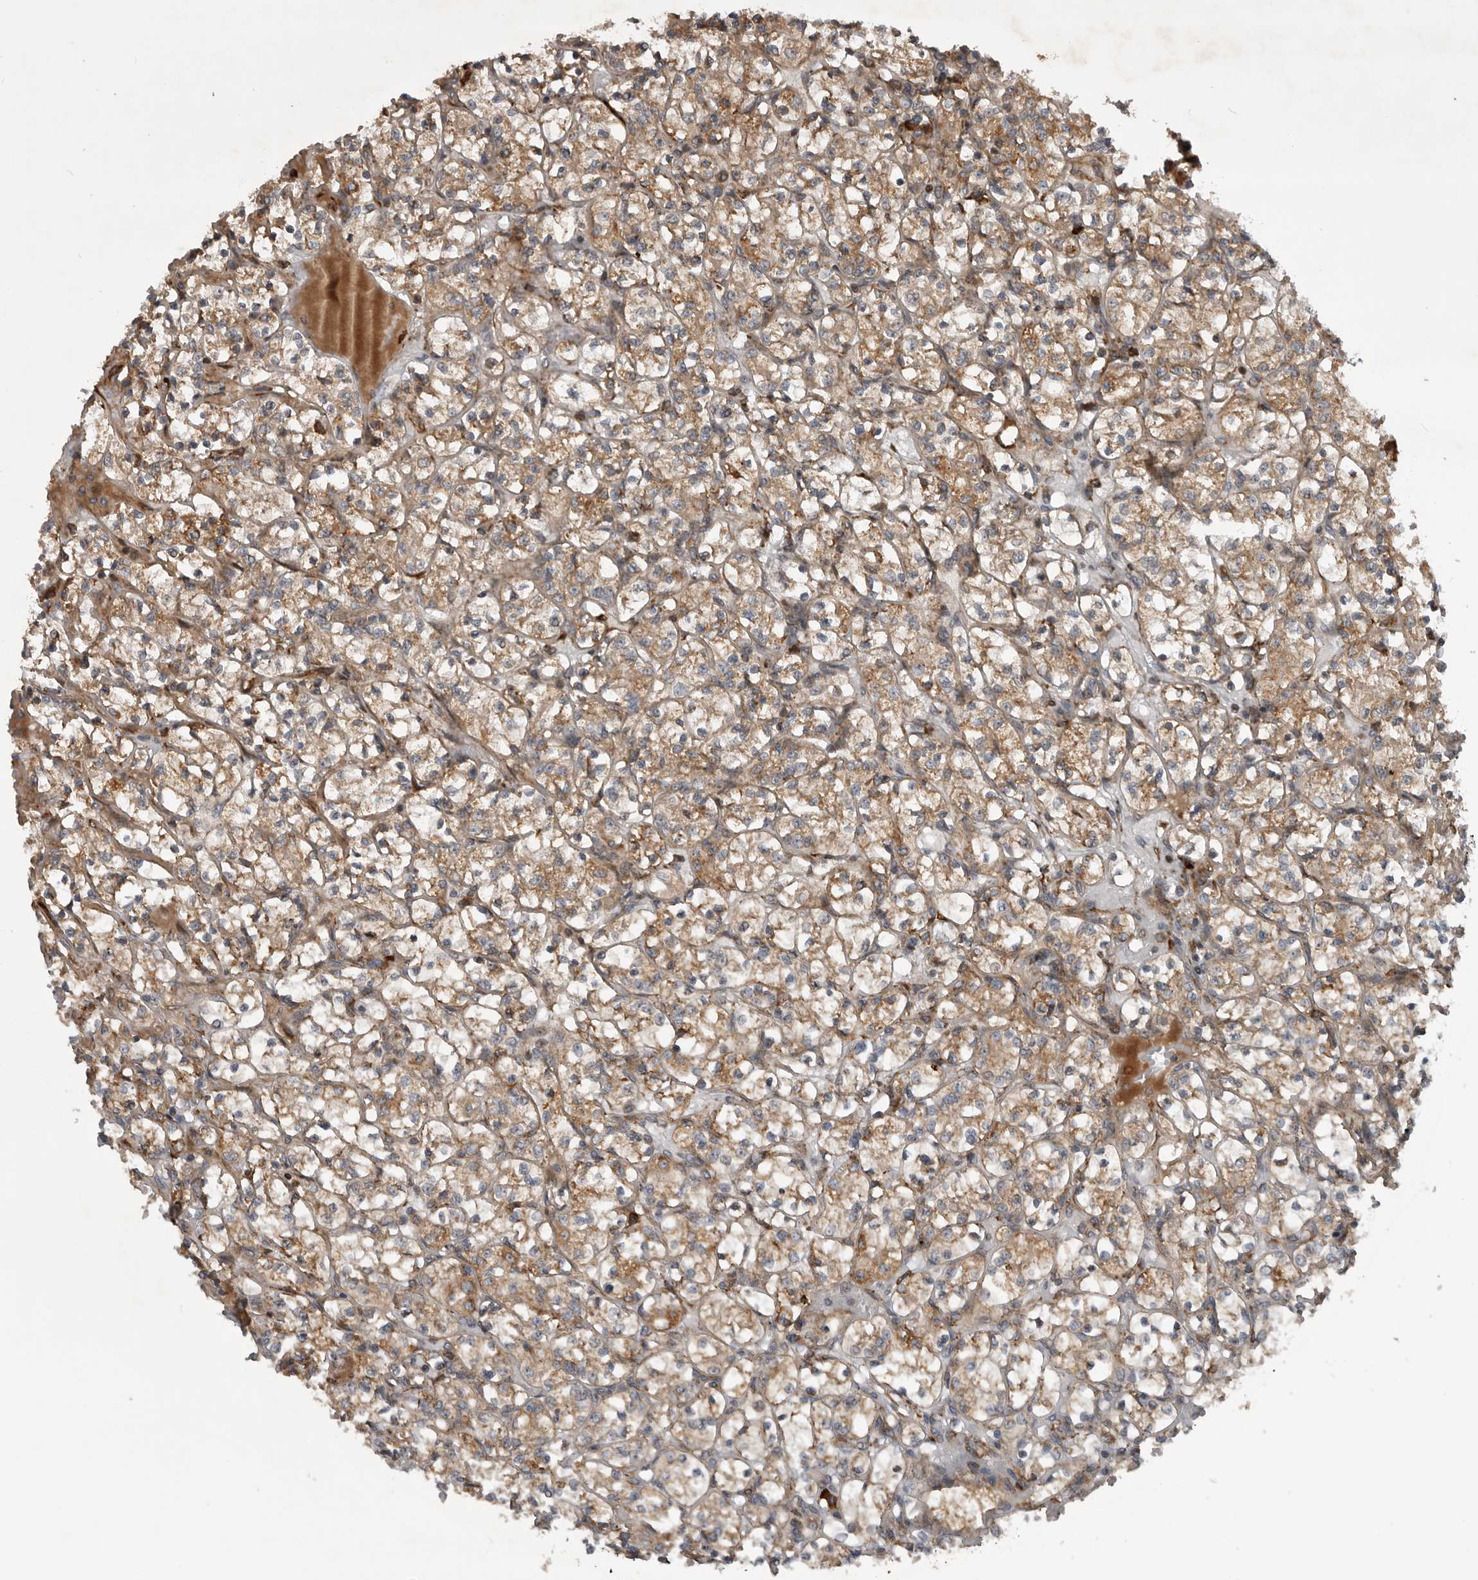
{"staining": {"intensity": "moderate", "quantity": ">75%", "location": "cytoplasmic/membranous"}, "tissue": "renal cancer", "cell_type": "Tumor cells", "image_type": "cancer", "snomed": [{"axis": "morphology", "description": "Adenocarcinoma, NOS"}, {"axis": "topography", "description": "Kidney"}], "caption": "A high-resolution histopathology image shows immunohistochemistry (IHC) staining of renal cancer (adenocarcinoma), which exhibits moderate cytoplasmic/membranous expression in about >75% of tumor cells.", "gene": "RAB3GAP2", "patient": {"sex": "female", "age": 69}}